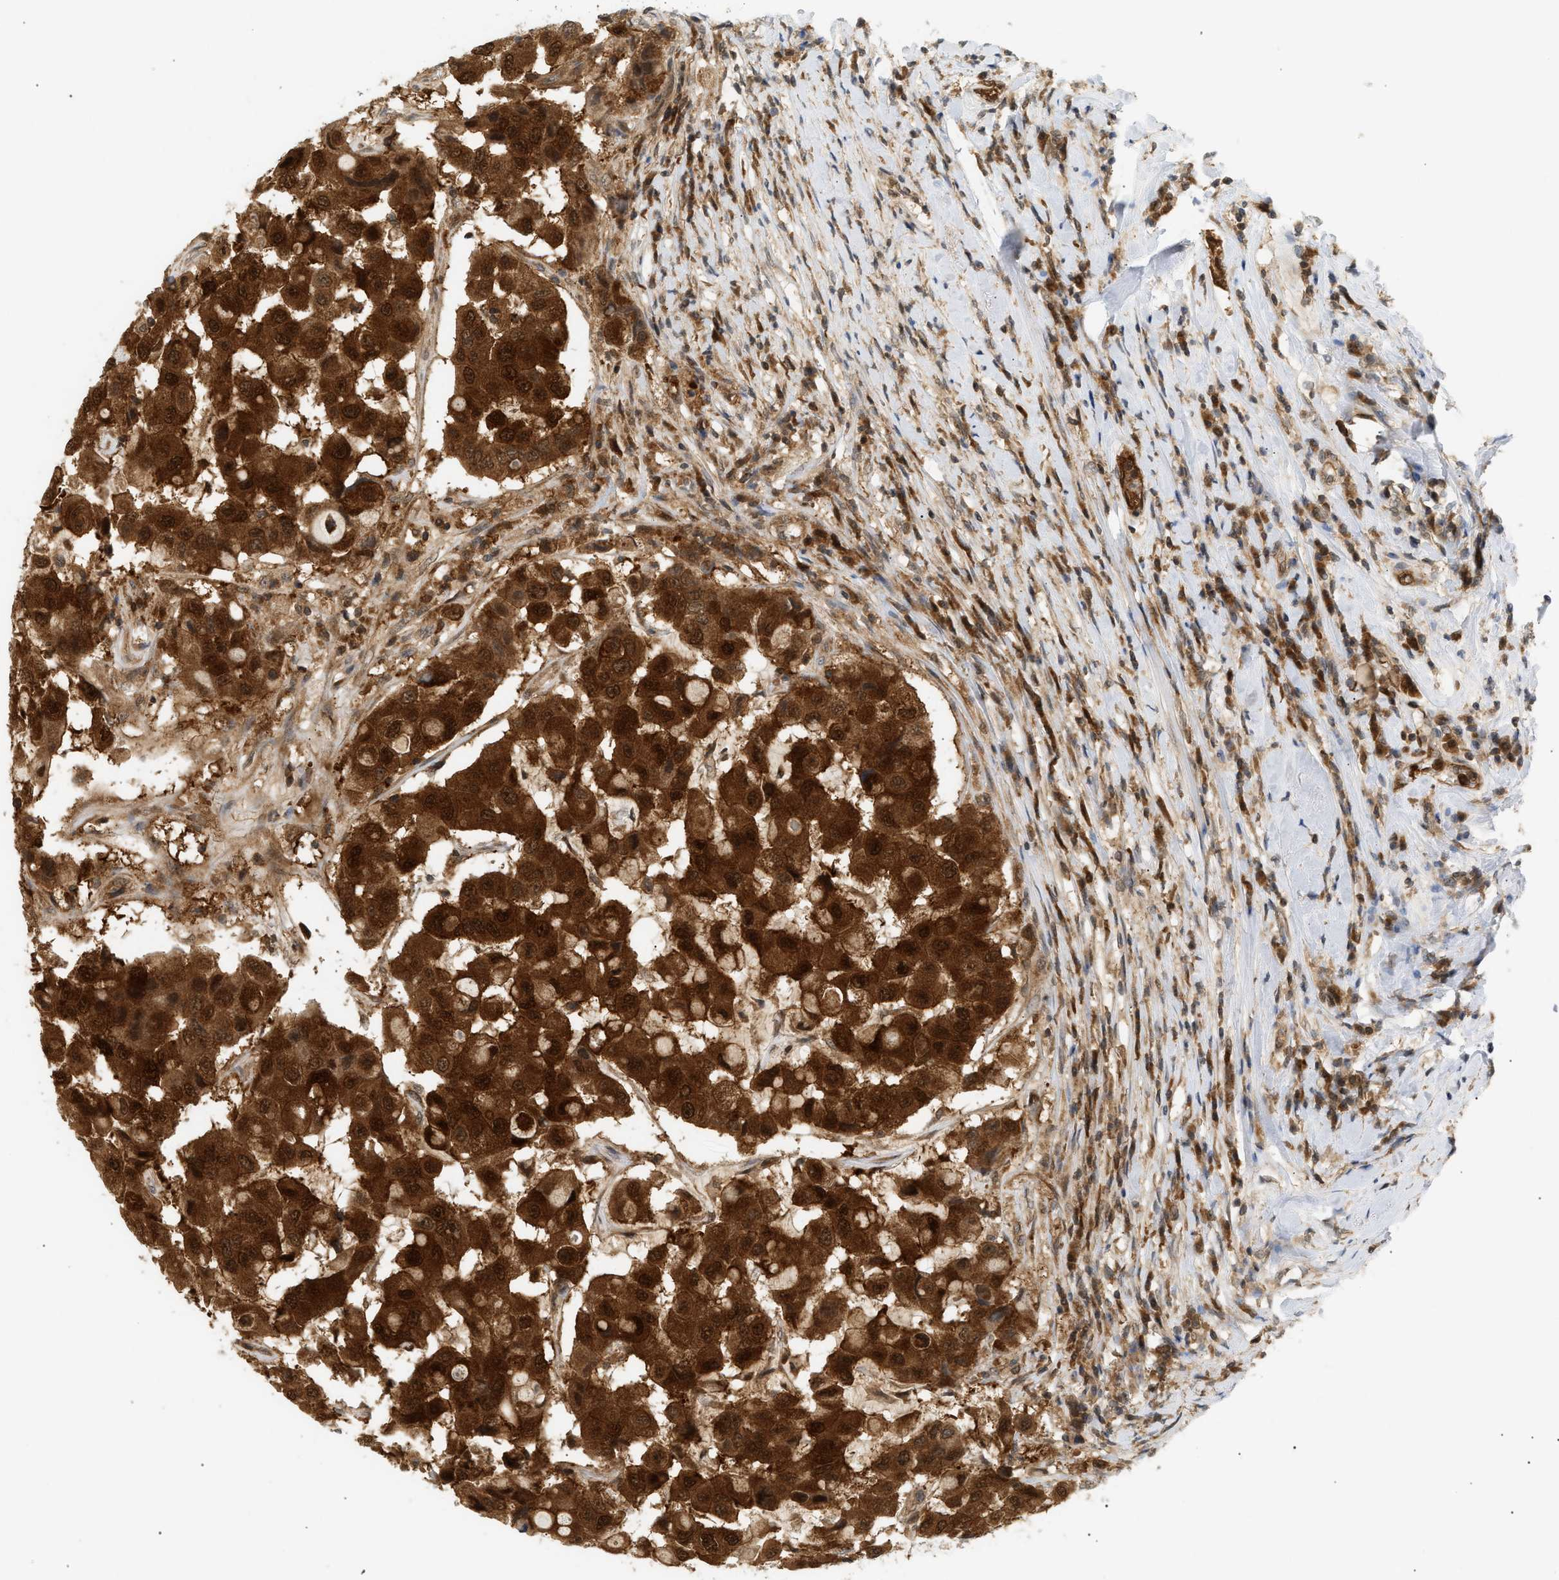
{"staining": {"intensity": "strong", "quantity": ">75%", "location": "cytoplasmic/membranous,nuclear"}, "tissue": "breast cancer", "cell_type": "Tumor cells", "image_type": "cancer", "snomed": [{"axis": "morphology", "description": "Duct carcinoma"}, {"axis": "topography", "description": "Breast"}], "caption": "A high amount of strong cytoplasmic/membranous and nuclear expression is present in about >75% of tumor cells in breast cancer (invasive ductal carcinoma) tissue.", "gene": "SHC1", "patient": {"sex": "female", "age": 27}}